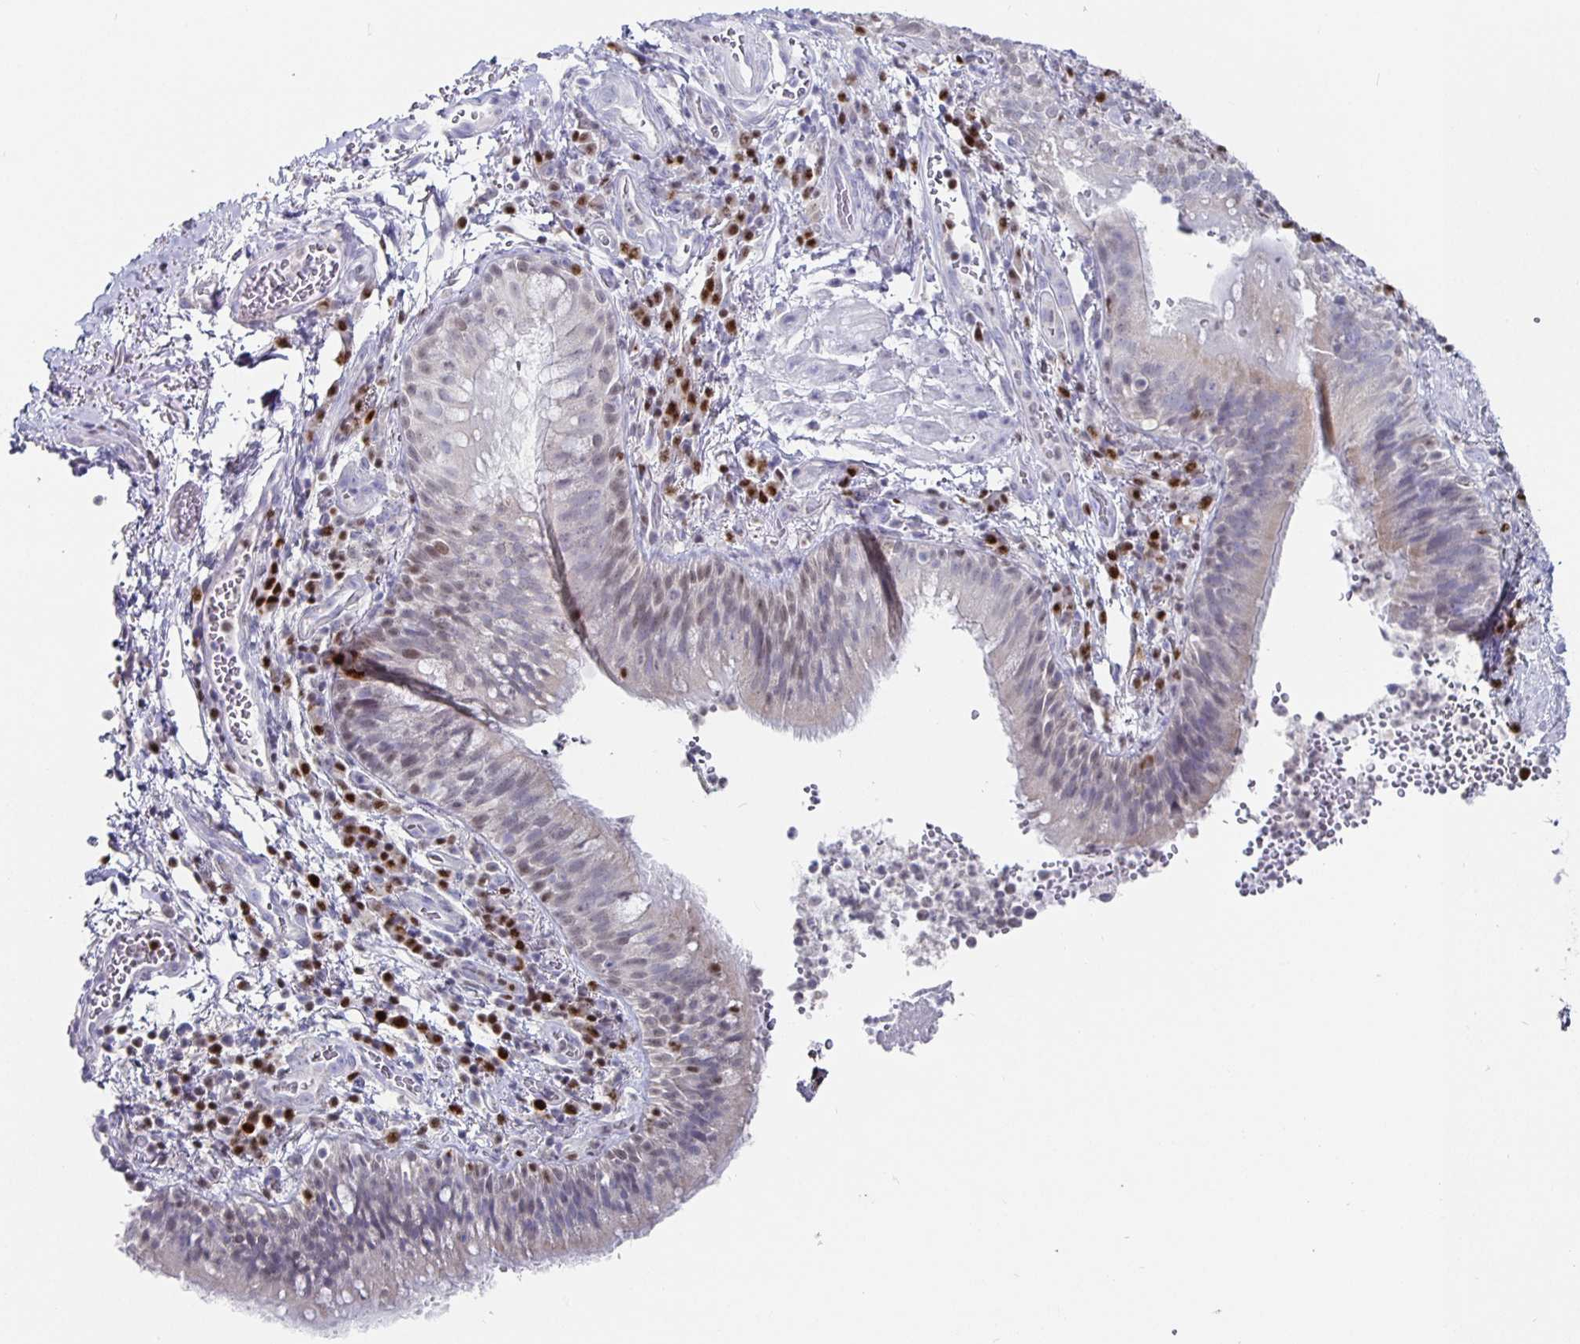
{"staining": {"intensity": "weak", "quantity": "<25%", "location": "nuclear"}, "tissue": "bronchus", "cell_type": "Respiratory epithelial cells", "image_type": "normal", "snomed": [{"axis": "morphology", "description": "Normal tissue, NOS"}, {"axis": "topography", "description": "Lymph node"}, {"axis": "topography", "description": "Bronchus"}], "caption": "Benign bronchus was stained to show a protein in brown. There is no significant expression in respiratory epithelial cells. Brightfield microscopy of immunohistochemistry (IHC) stained with DAB (3,3'-diaminobenzidine) (brown) and hematoxylin (blue), captured at high magnification.", "gene": "RUNX2", "patient": {"sex": "male", "age": 56}}